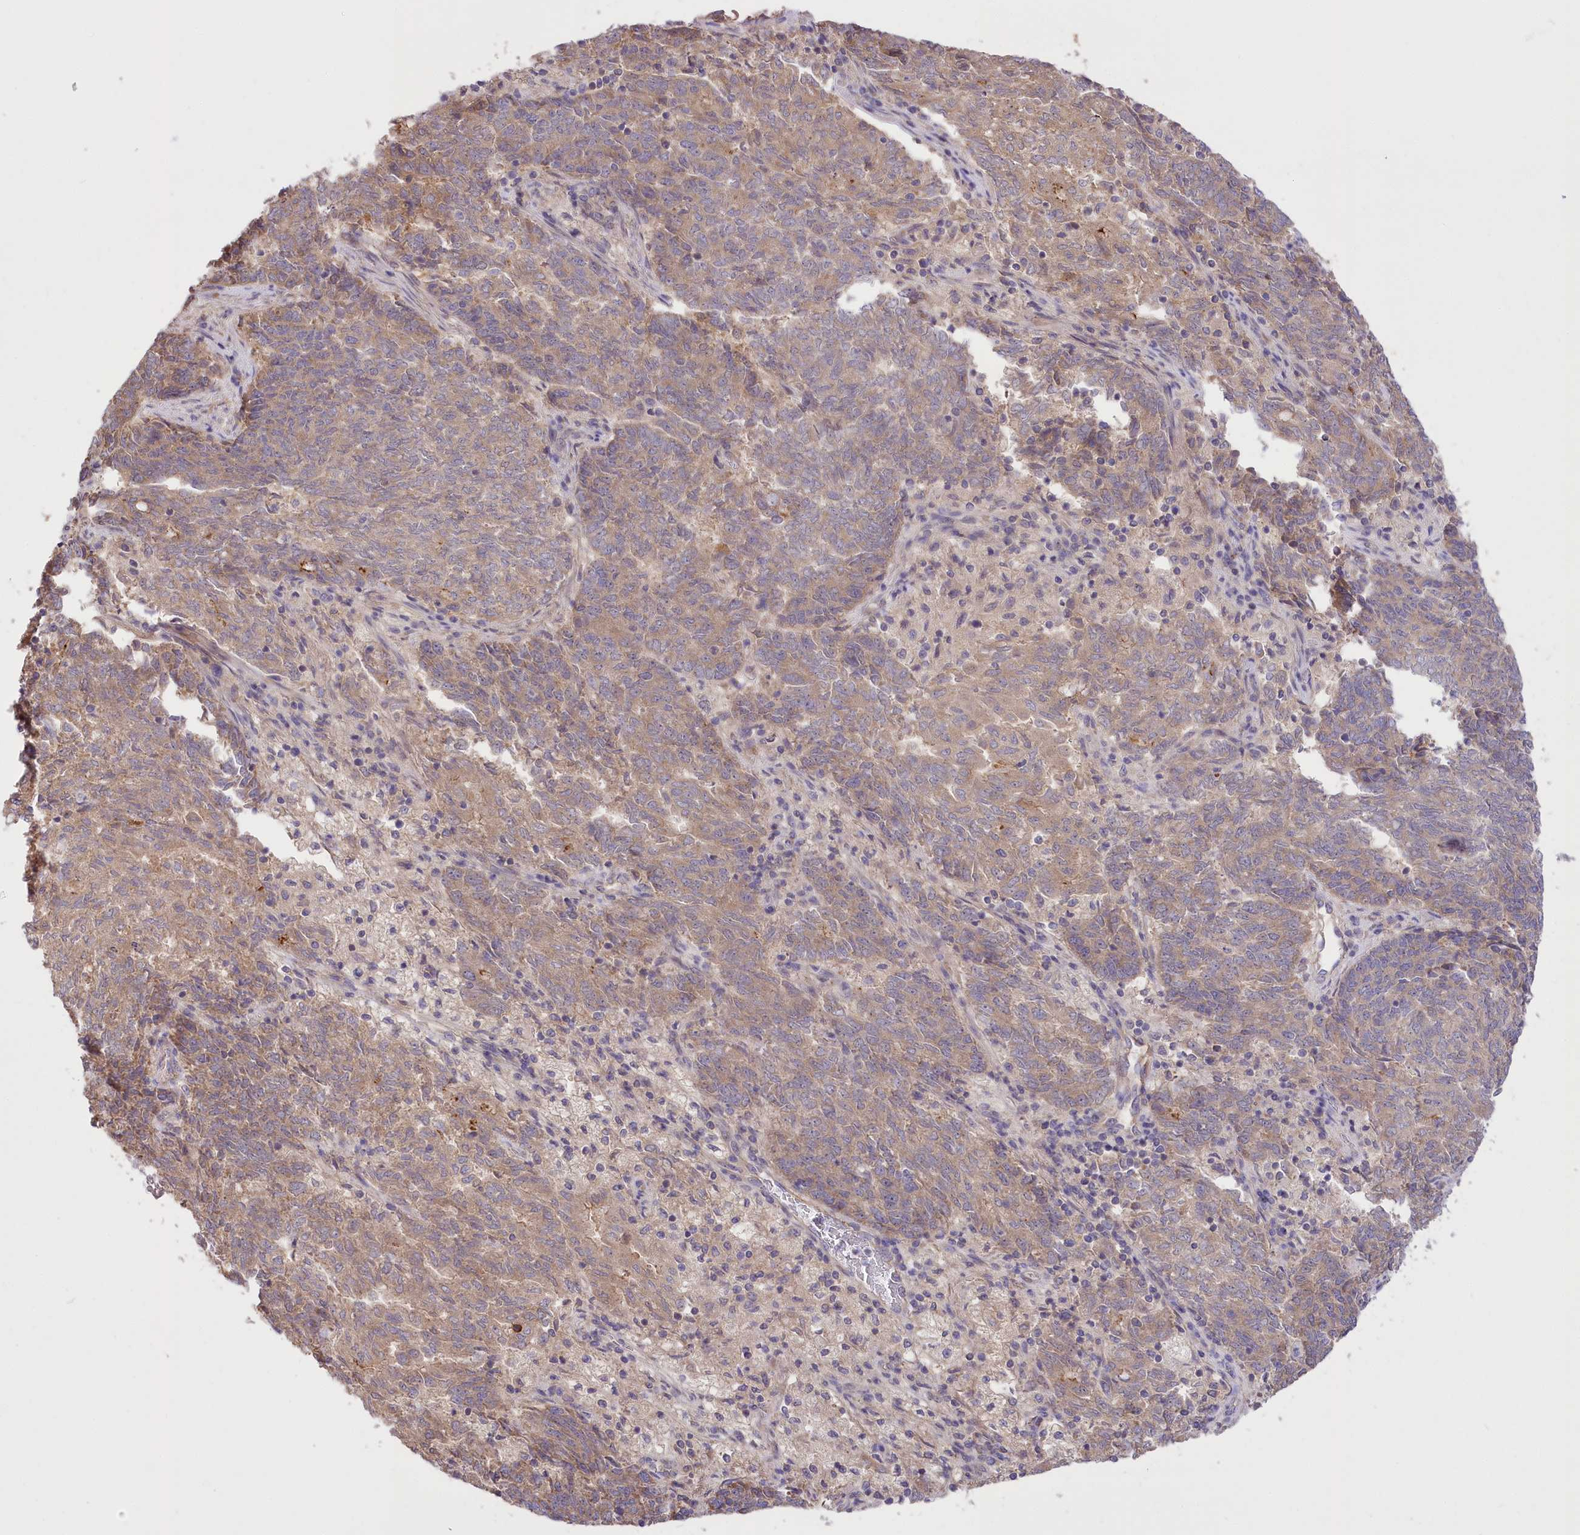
{"staining": {"intensity": "moderate", "quantity": "25%-75%", "location": "cytoplasmic/membranous"}, "tissue": "endometrial cancer", "cell_type": "Tumor cells", "image_type": "cancer", "snomed": [{"axis": "morphology", "description": "Adenocarcinoma, NOS"}, {"axis": "topography", "description": "Endometrium"}], "caption": "High-magnification brightfield microscopy of endometrial cancer stained with DAB (brown) and counterstained with hematoxylin (blue). tumor cells exhibit moderate cytoplasmic/membranous staining is seen in about25%-75% of cells.", "gene": "PBLD", "patient": {"sex": "female", "age": 80}}